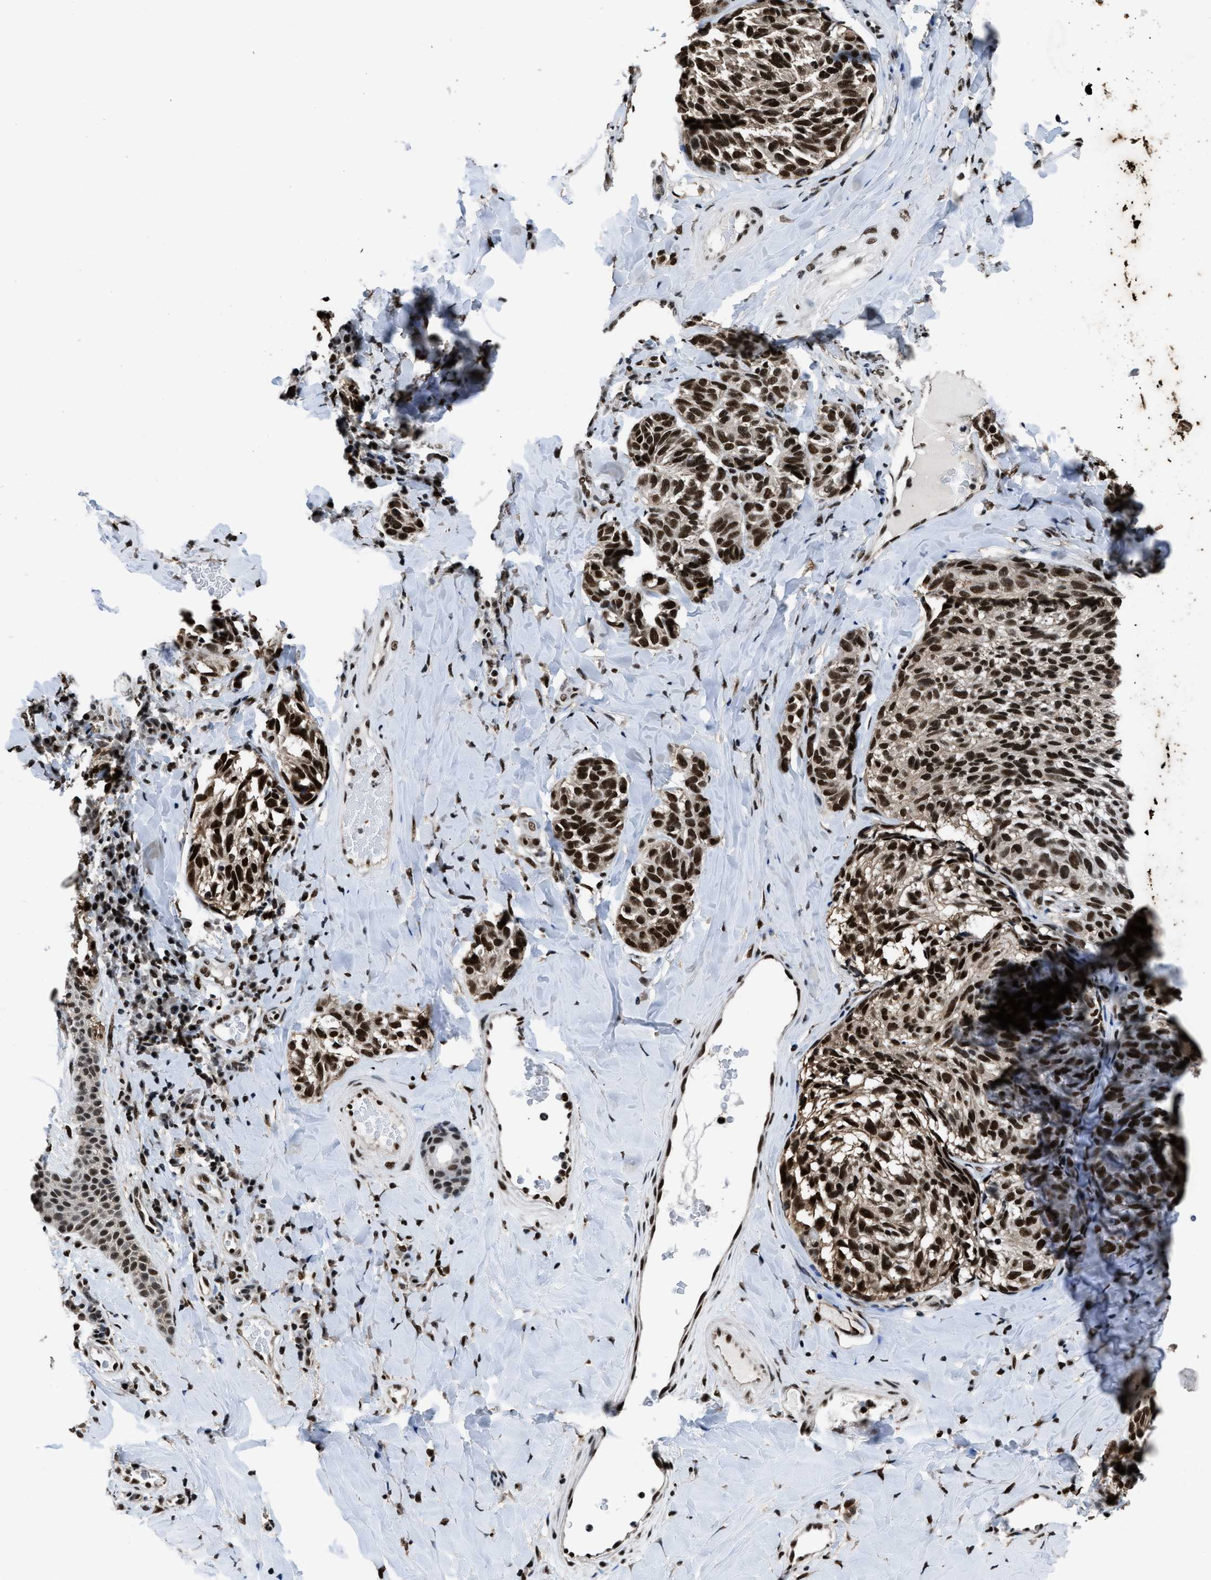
{"staining": {"intensity": "strong", "quantity": ">75%", "location": "nuclear"}, "tissue": "melanoma", "cell_type": "Tumor cells", "image_type": "cancer", "snomed": [{"axis": "morphology", "description": "Malignant melanoma, NOS"}, {"axis": "topography", "description": "Skin"}], "caption": "IHC photomicrograph of neoplastic tissue: human malignant melanoma stained using immunohistochemistry demonstrates high levels of strong protein expression localized specifically in the nuclear of tumor cells, appearing as a nuclear brown color.", "gene": "HNRNPH2", "patient": {"sex": "female", "age": 73}}